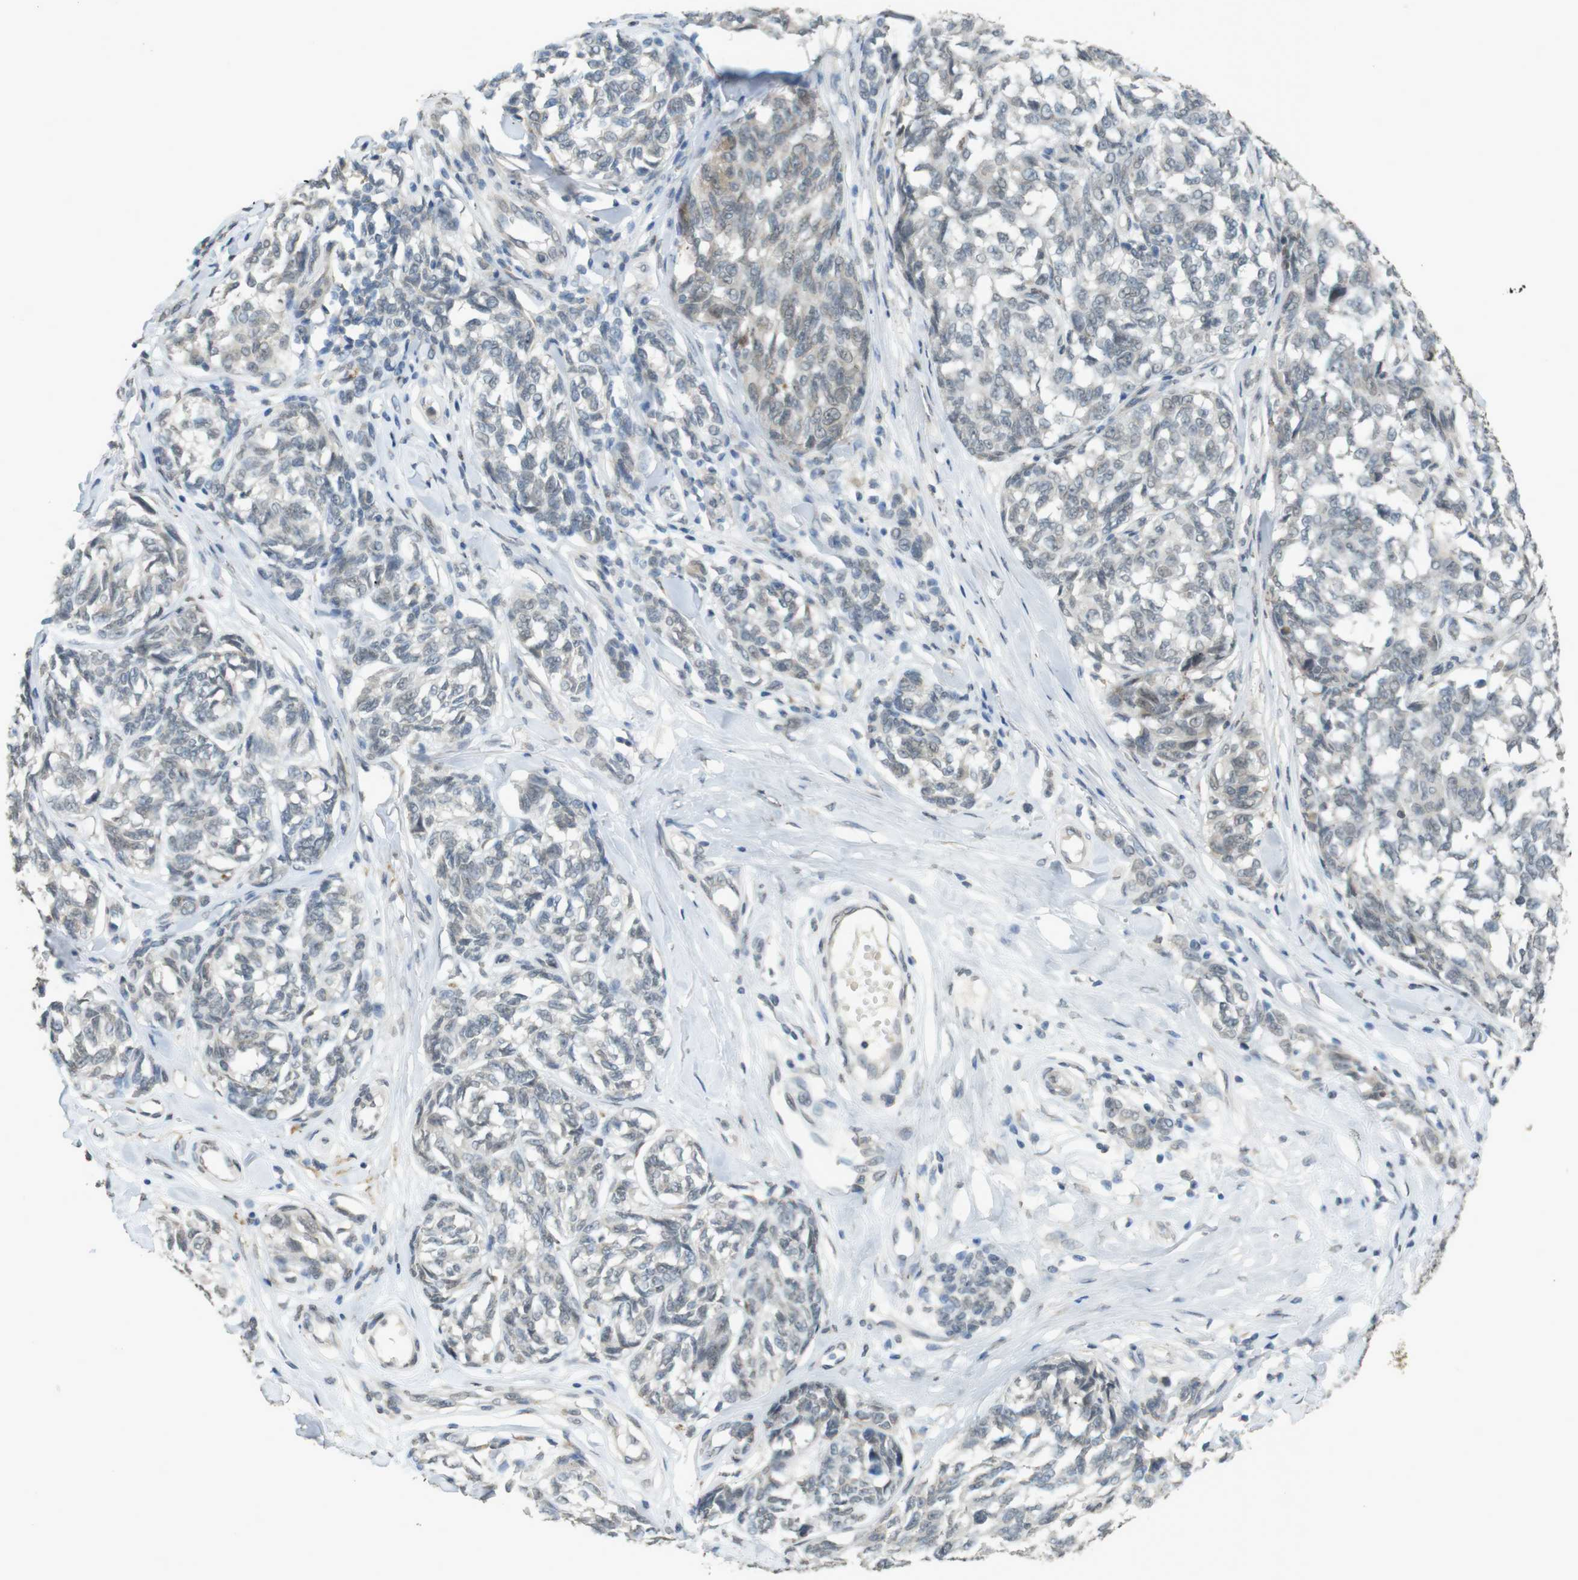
{"staining": {"intensity": "negative", "quantity": "none", "location": "none"}, "tissue": "melanoma", "cell_type": "Tumor cells", "image_type": "cancer", "snomed": [{"axis": "morphology", "description": "Malignant melanoma, NOS"}, {"axis": "topography", "description": "Skin"}], "caption": "Malignant melanoma stained for a protein using IHC exhibits no expression tumor cells.", "gene": "FZD10", "patient": {"sex": "female", "age": 64}}